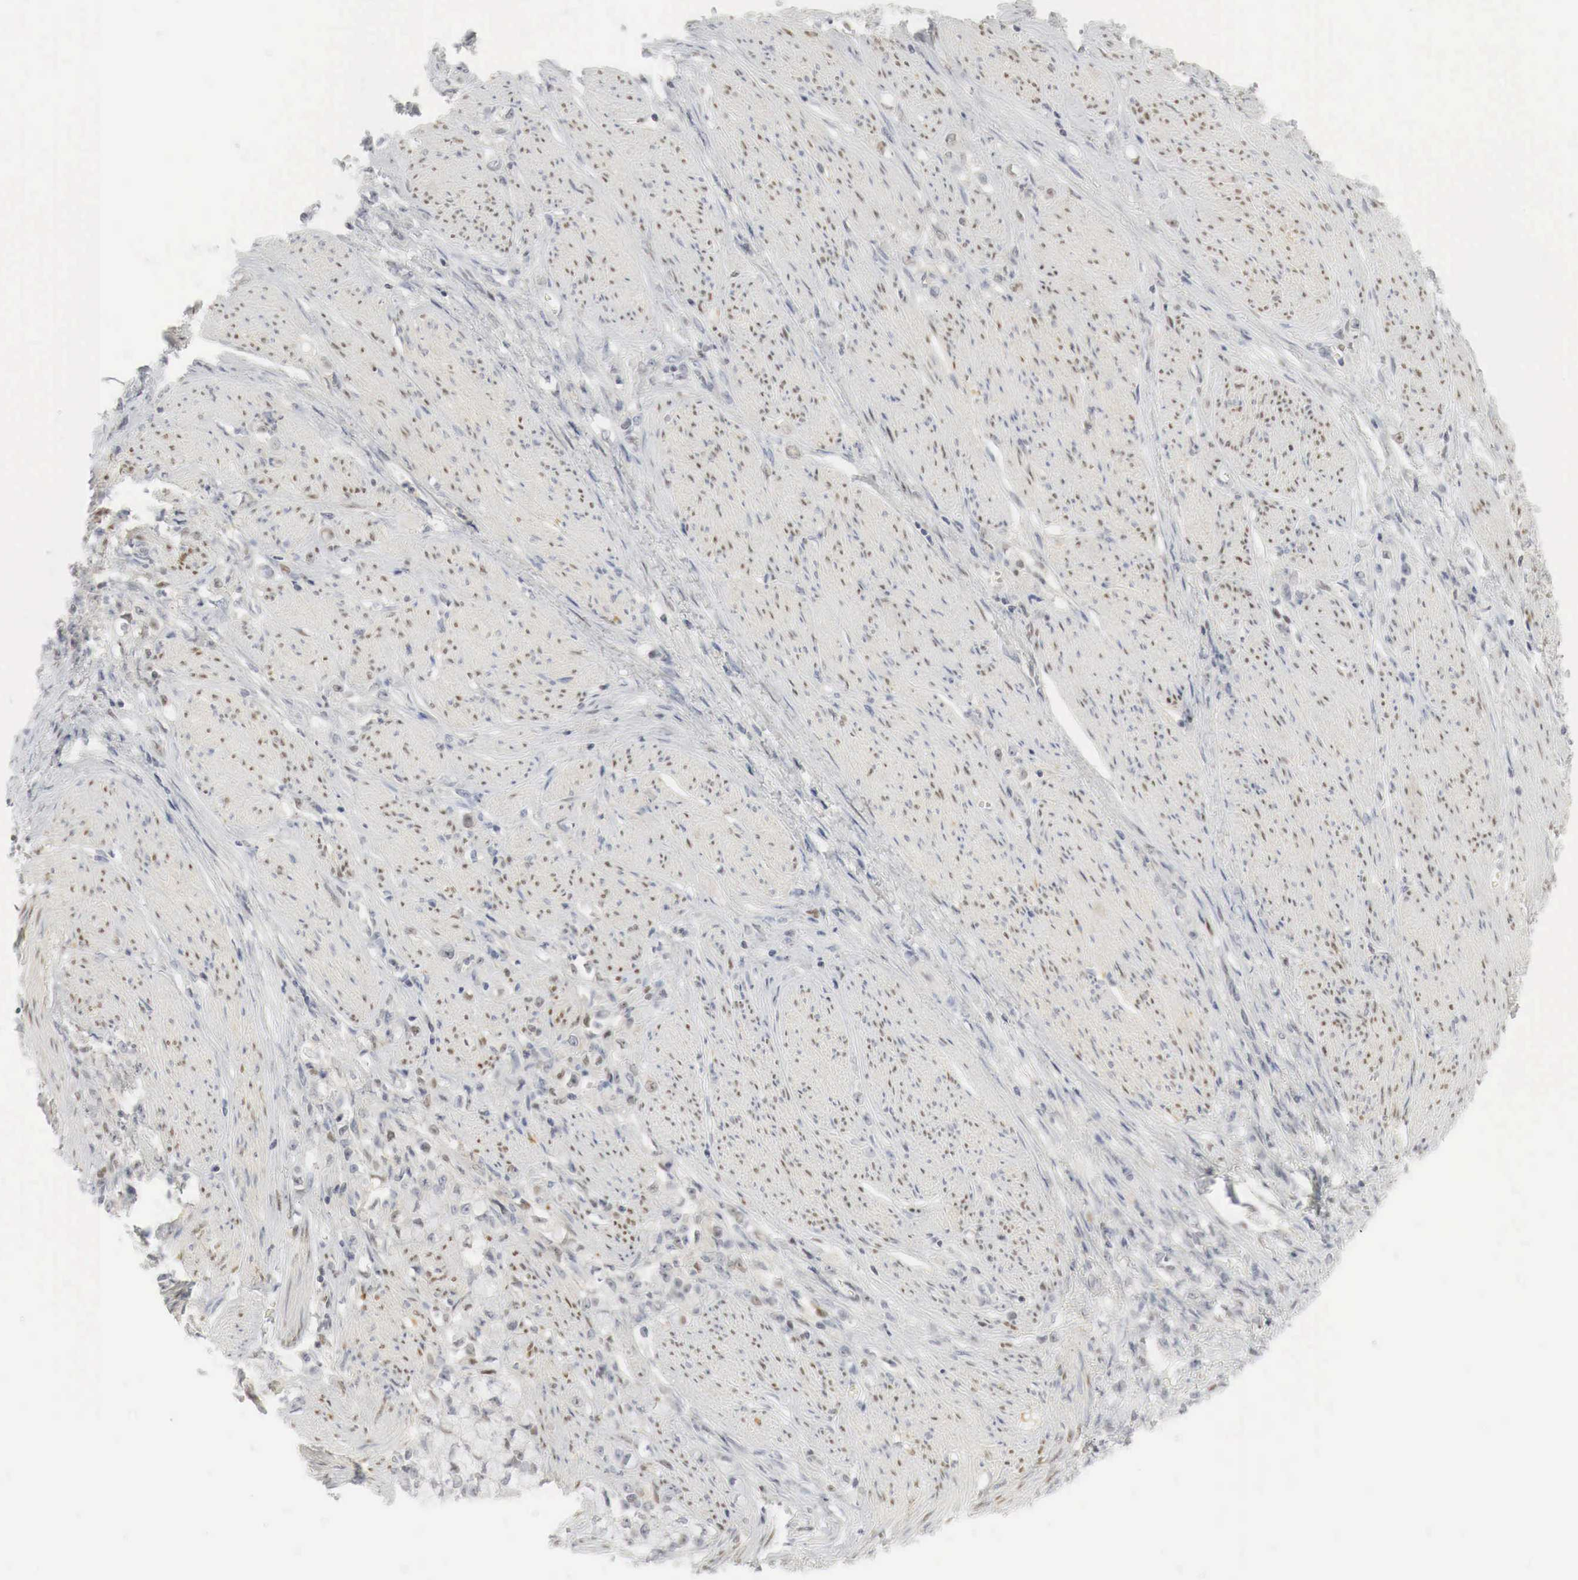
{"staining": {"intensity": "weak", "quantity": "<25%", "location": "cytoplasmic/membranous,nuclear"}, "tissue": "stomach cancer", "cell_type": "Tumor cells", "image_type": "cancer", "snomed": [{"axis": "morphology", "description": "Adenocarcinoma, NOS"}, {"axis": "topography", "description": "Stomach"}], "caption": "Stomach adenocarcinoma stained for a protein using immunohistochemistry shows no staining tumor cells.", "gene": "MYC", "patient": {"sex": "male", "age": 72}}